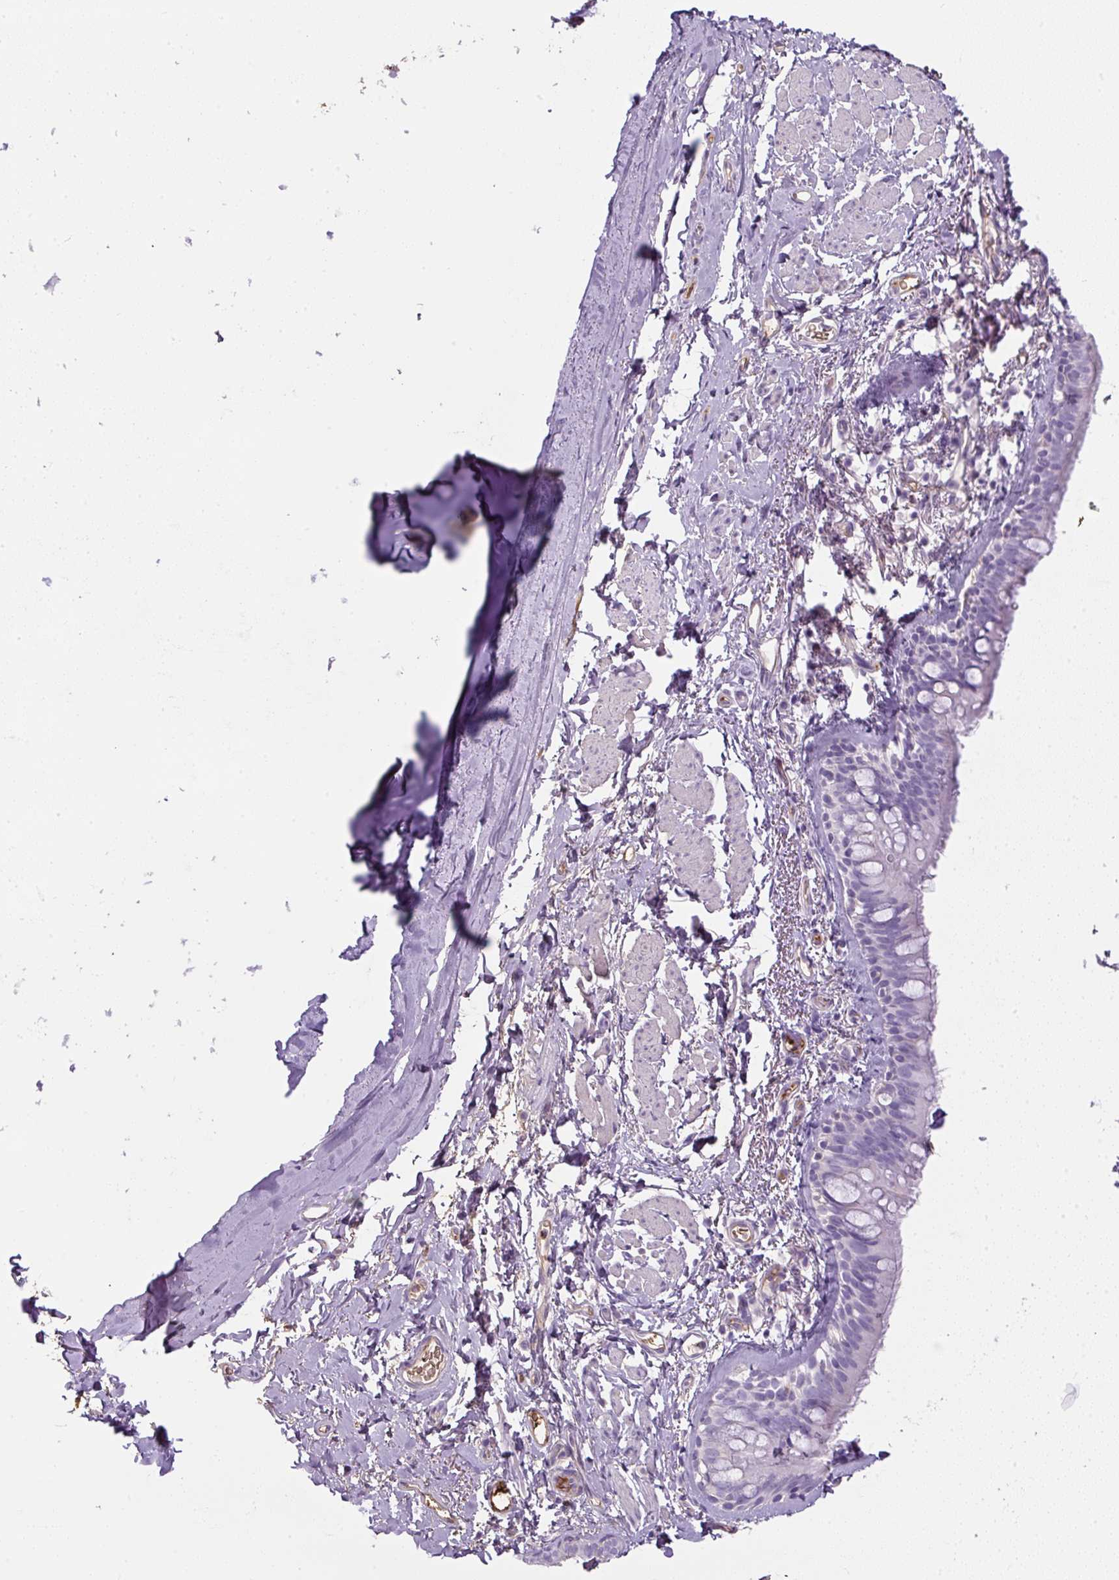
{"staining": {"intensity": "moderate", "quantity": "<25%", "location": "cytoplasmic/membranous"}, "tissue": "bronchus", "cell_type": "Respiratory epithelial cells", "image_type": "normal", "snomed": [{"axis": "morphology", "description": "Normal tissue, NOS"}, {"axis": "topography", "description": "Bronchus"}], "caption": "Protein expression analysis of benign bronchus reveals moderate cytoplasmic/membranous positivity in approximately <25% of respiratory epithelial cells.", "gene": "APOA1", "patient": {"sex": "male", "age": 67}}